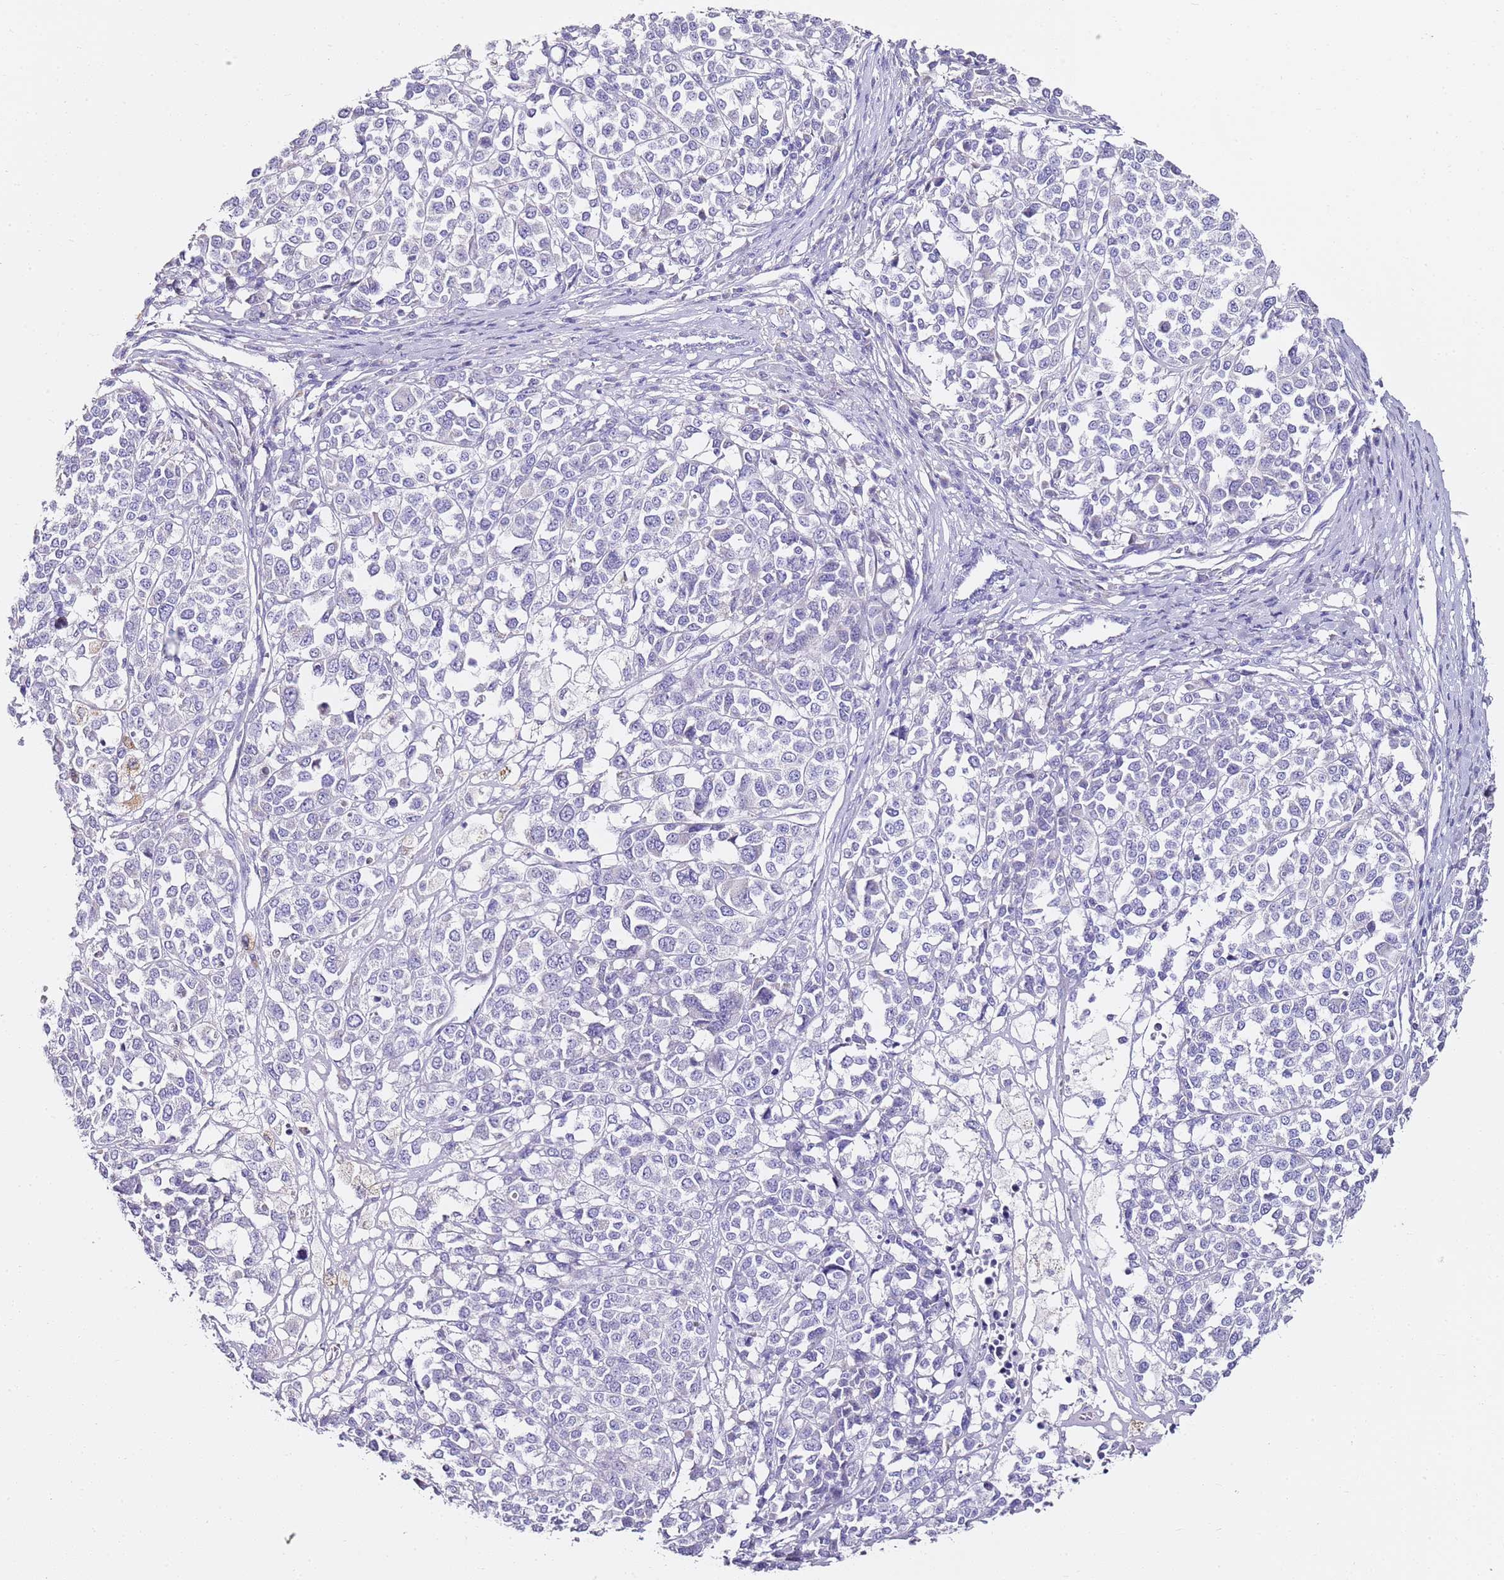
{"staining": {"intensity": "negative", "quantity": "none", "location": "none"}, "tissue": "melanoma", "cell_type": "Tumor cells", "image_type": "cancer", "snomed": [{"axis": "morphology", "description": "Malignant melanoma, Metastatic site"}, {"axis": "topography", "description": "Lymph node"}], "caption": "Tumor cells show no significant protein positivity in melanoma.", "gene": "MYBPC3", "patient": {"sex": "male", "age": 44}}